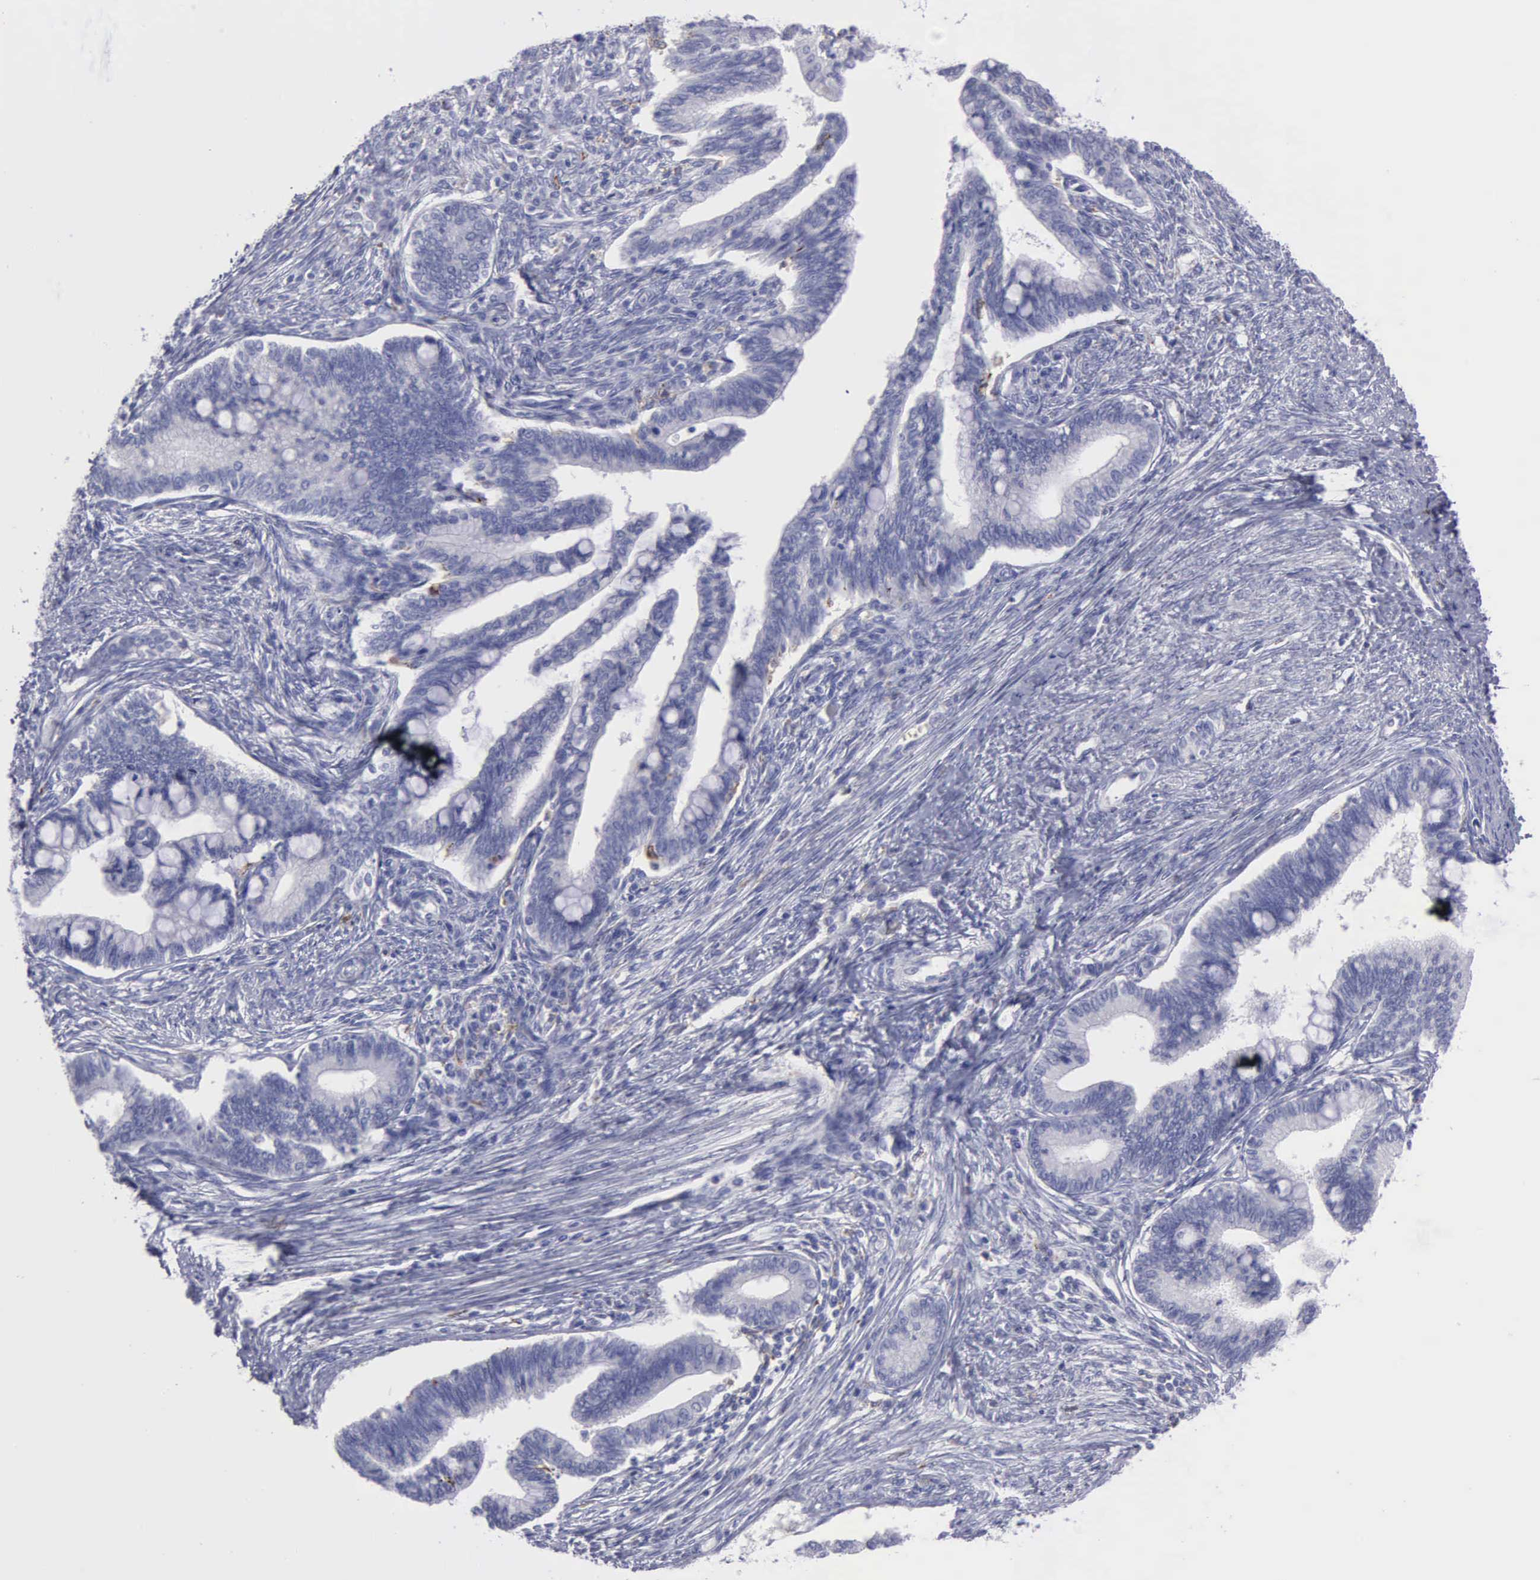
{"staining": {"intensity": "negative", "quantity": "none", "location": "none"}, "tissue": "cervical cancer", "cell_type": "Tumor cells", "image_type": "cancer", "snomed": [{"axis": "morphology", "description": "Adenocarcinoma, NOS"}, {"axis": "topography", "description": "Cervix"}], "caption": "This is an immunohistochemistry (IHC) micrograph of adenocarcinoma (cervical). There is no expression in tumor cells.", "gene": "TYRP1", "patient": {"sex": "female", "age": 36}}